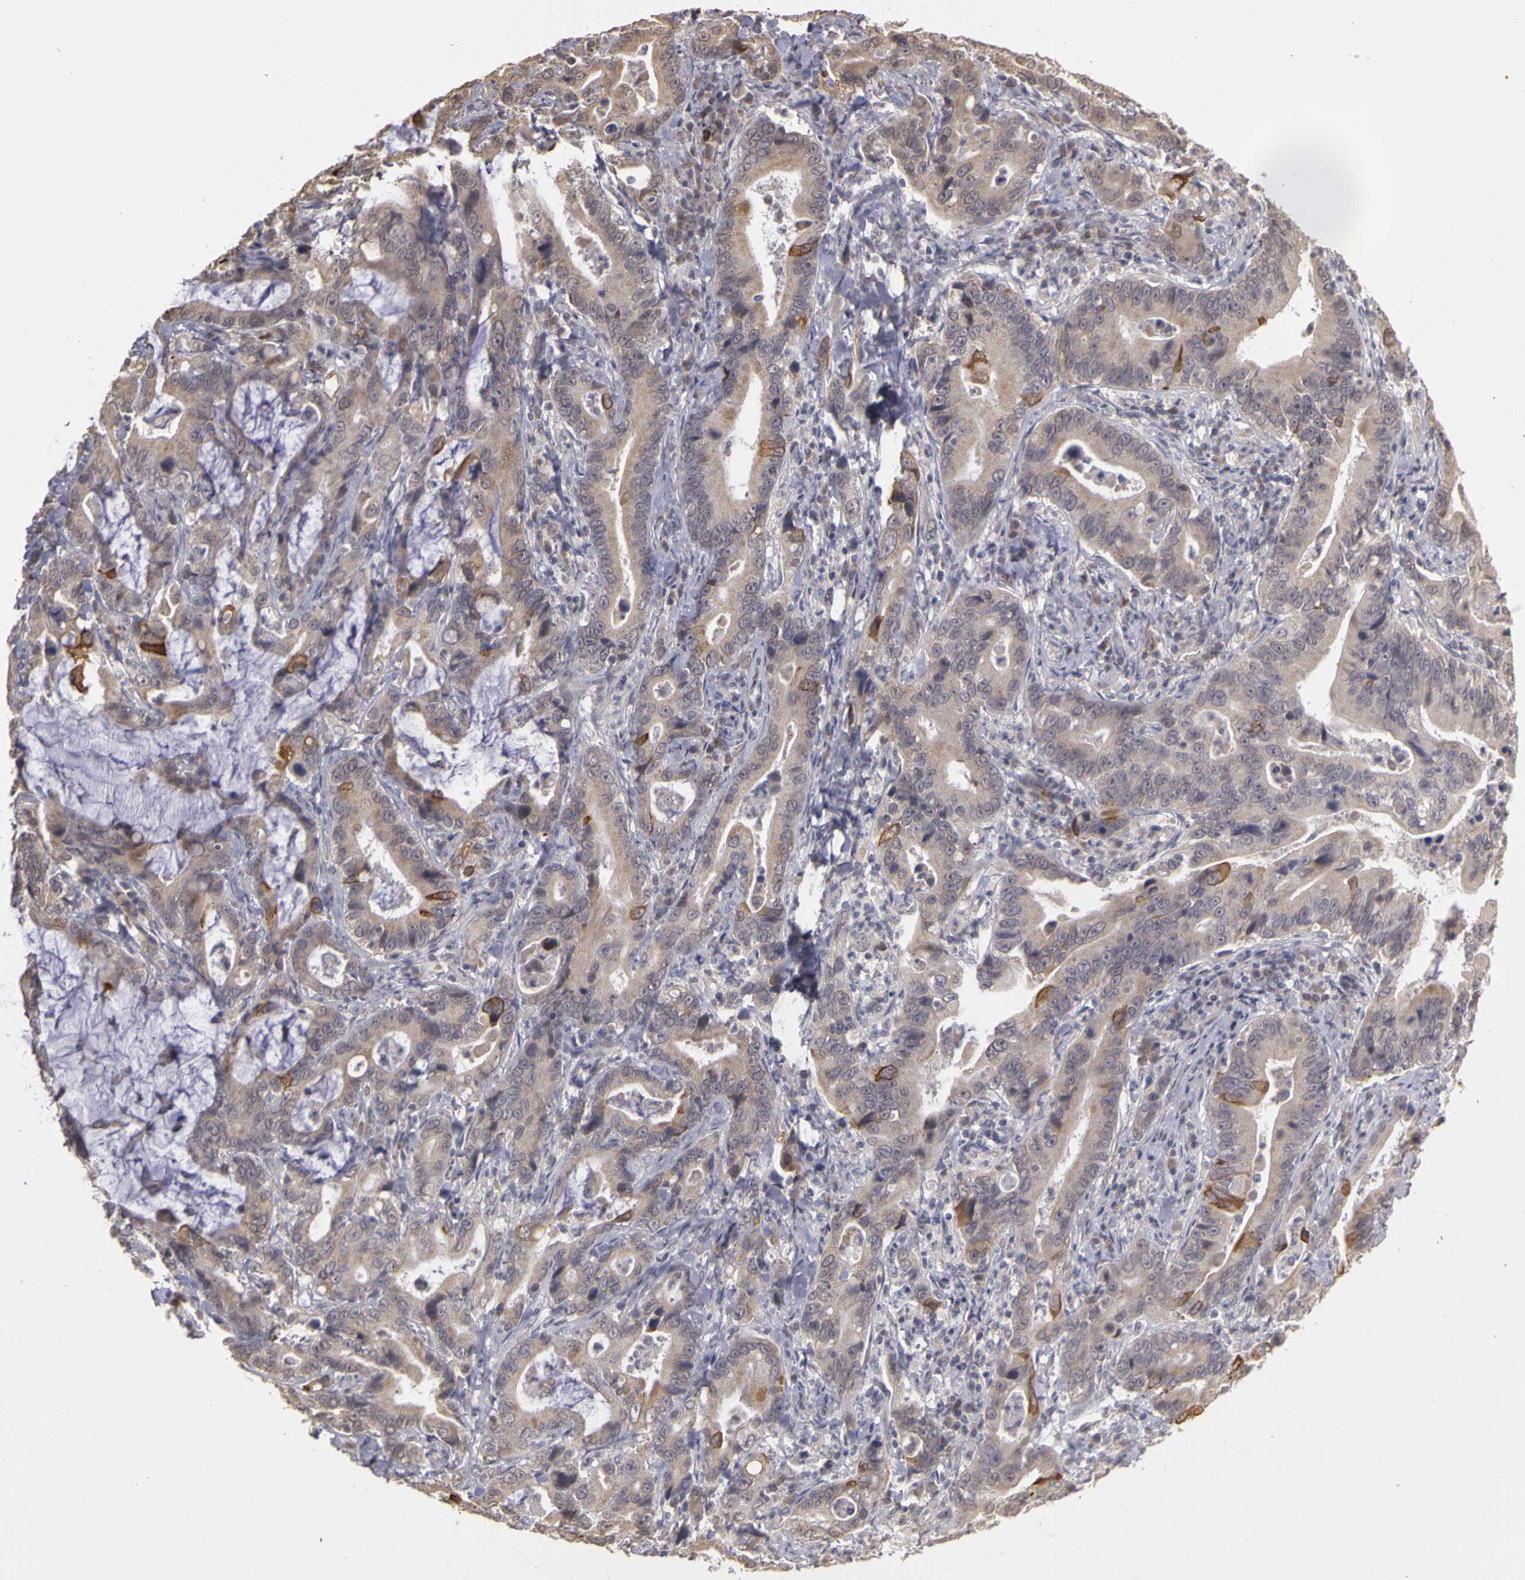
{"staining": {"intensity": "moderate", "quantity": "<25%", "location": "cytoplasmic/membranous"}, "tissue": "stomach cancer", "cell_type": "Tumor cells", "image_type": "cancer", "snomed": [{"axis": "morphology", "description": "Adenocarcinoma, NOS"}, {"axis": "topography", "description": "Stomach, upper"}], "caption": "A low amount of moderate cytoplasmic/membranous expression is appreciated in approximately <25% of tumor cells in stomach adenocarcinoma tissue.", "gene": "FRMD7", "patient": {"sex": "male", "age": 63}}